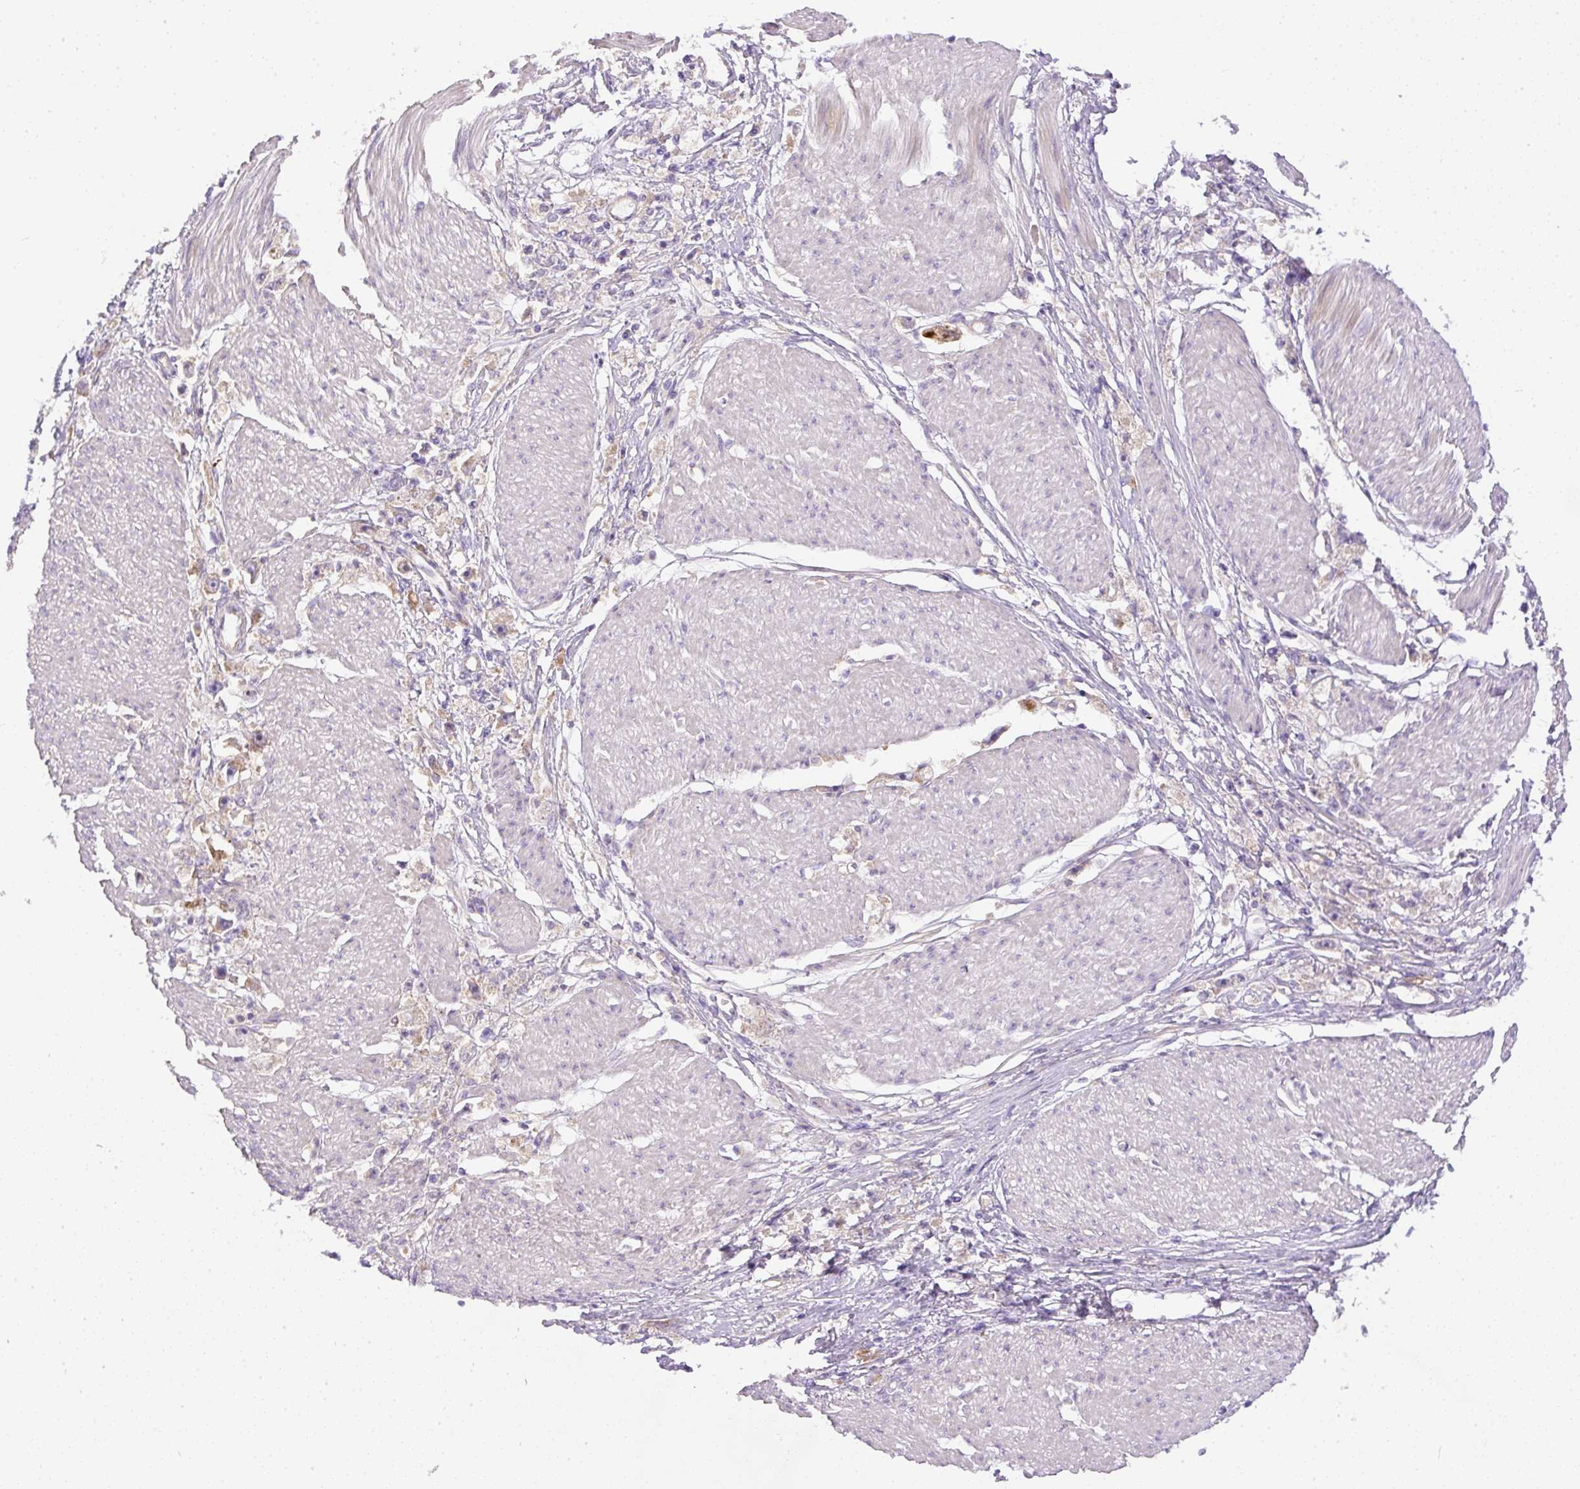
{"staining": {"intensity": "negative", "quantity": "none", "location": "none"}, "tissue": "stomach cancer", "cell_type": "Tumor cells", "image_type": "cancer", "snomed": [{"axis": "morphology", "description": "Adenocarcinoma, NOS"}, {"axis": "topography", "description": "Stomach"}], "caption": "Tumor cells are negative for brown protein staining in stomach cancer. (DAB (3,3'-diaminobenzidine) immunohistochemistry (IHC) with hematoxylin counter stain).", "gene": "DAPK1", "patient": {"sex": "female", "age": 59}}